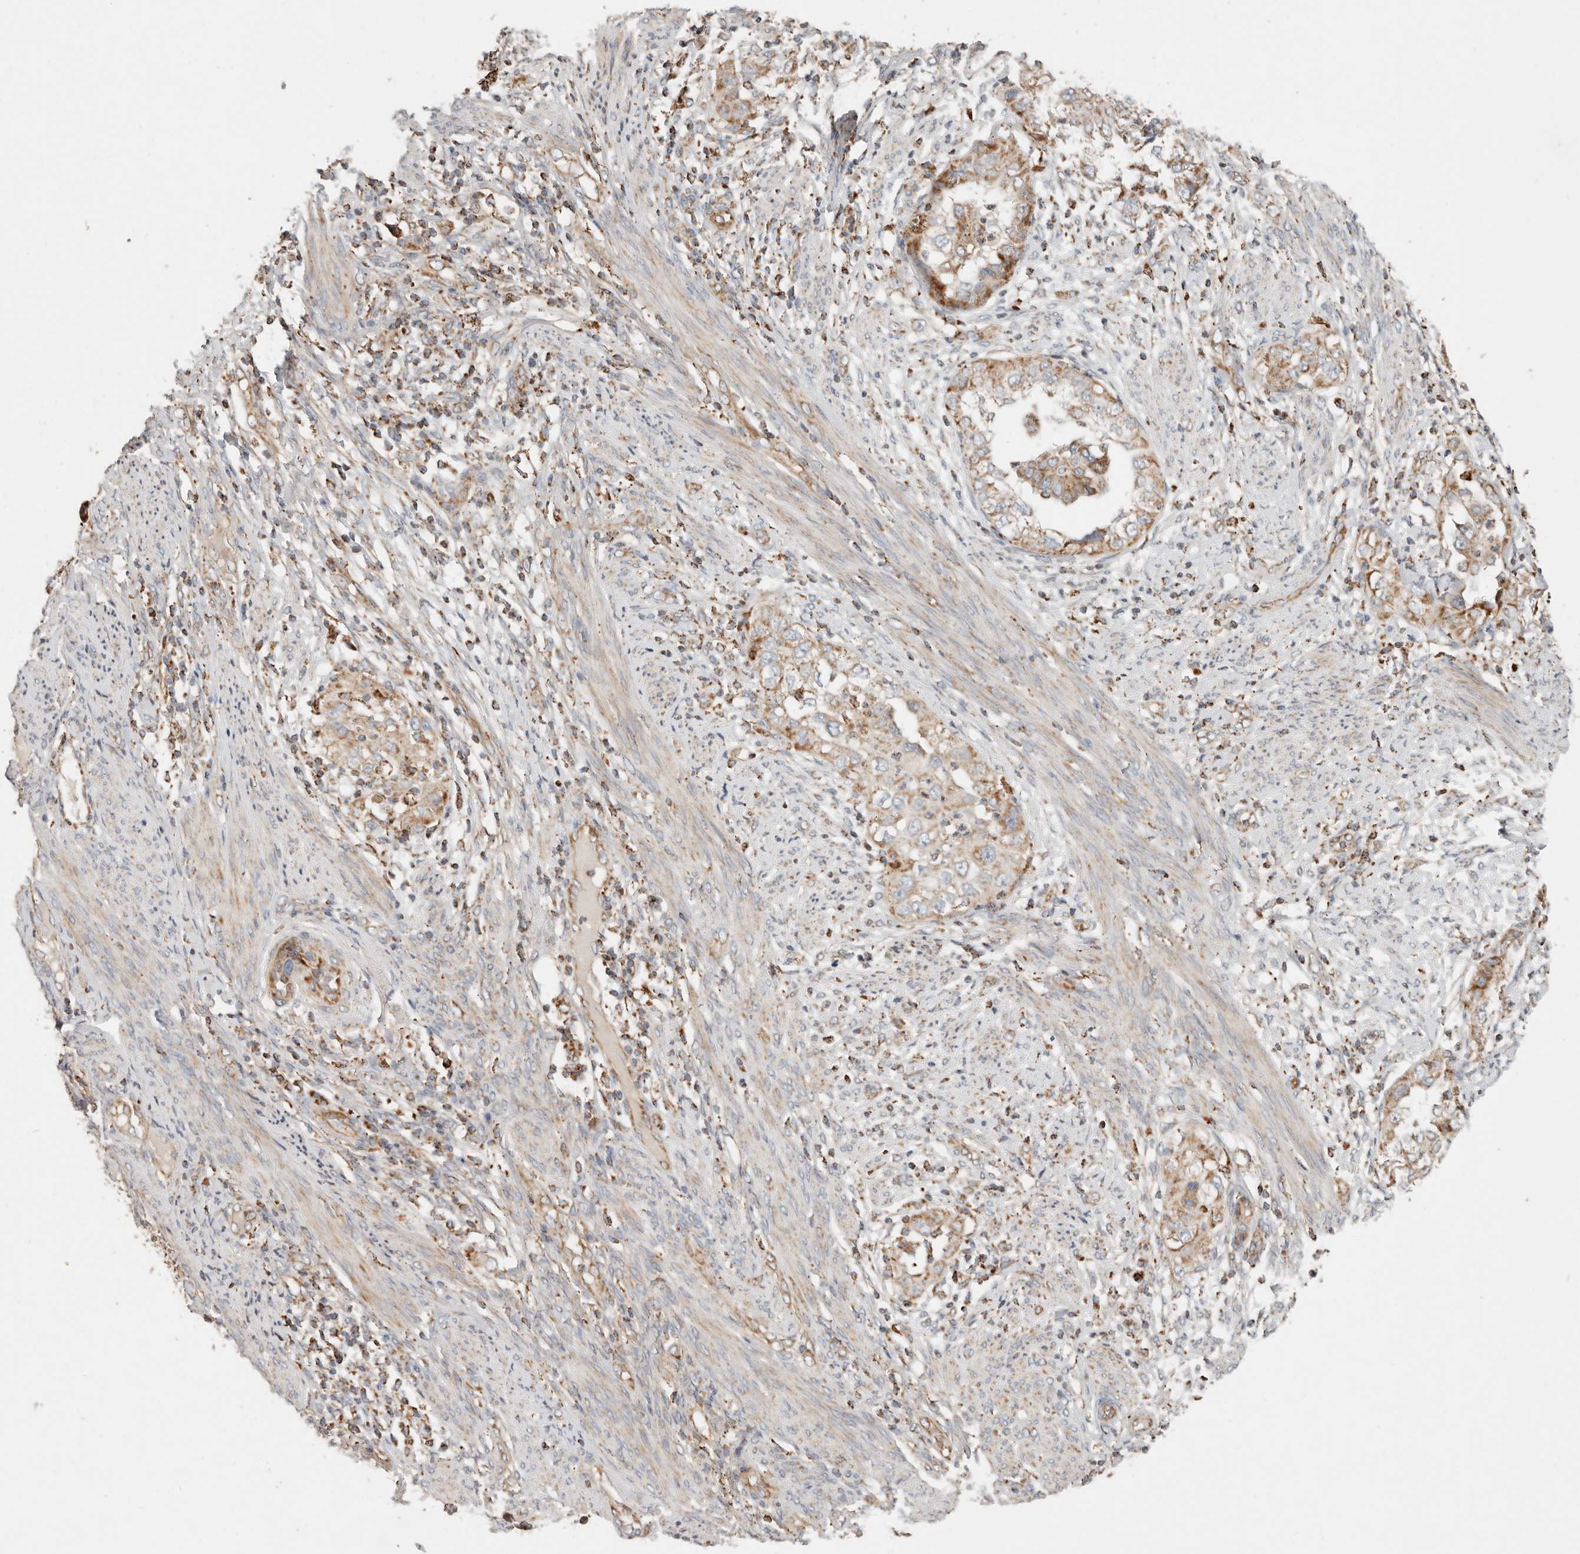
{"staining": {"intensity": "moderate", "quantity": ">75%", "location": "cytoplasmic/membranous"}, "tissue": "endometrial cancer", "cell_type": "Tumor cells", "image_type": "cancer", "snomed": [{"axis": "morphology", "description": "Adenocarcinoma, NOS"}, {"axis": "topography", "description": "Endometrium"}], "caption": "Endometrial cancer was stained to show a protein in brown. There is medium levels of moderate cytoplasmic/membranous staining in approximately >75% of tumor cells.", "gene": "ARHGEF10L", "patient": {"sex": "female", "age": 85}}